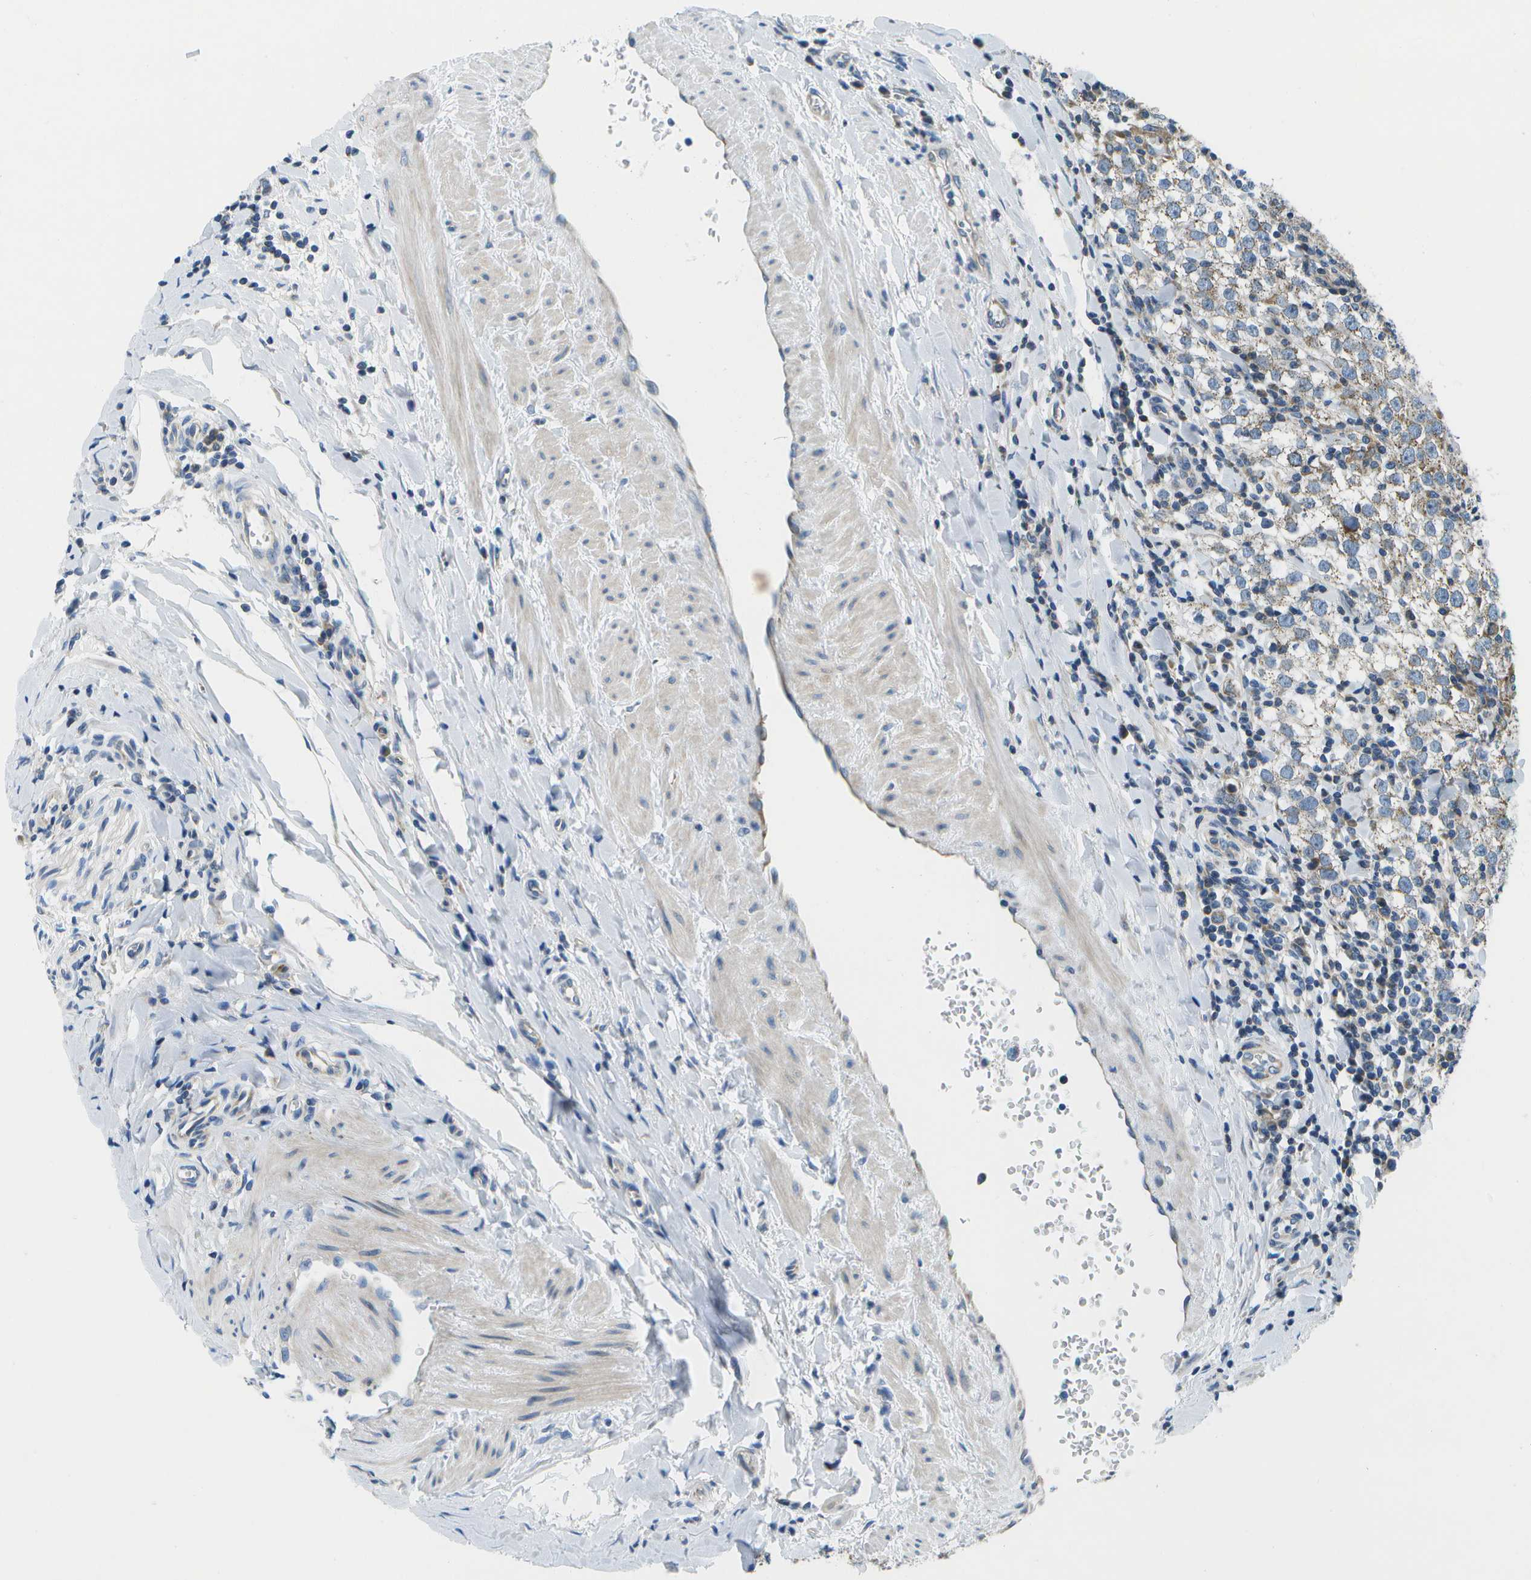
{"staining": {"intensity": "moderate", "quantity": ">75%", "location": "cytoplasmic/membranous"}, "tissue": "testis cancer", "cell_type": "Tumor cells", "image_type": "cancer", "snomed": [{"axis": "morphology", "description": "Seminoma, NOS"}, {"axis": "morphology", "description": "Carcinoma, Embryonal, NOS"}, {"axis": "topography", "description": "Testis"}], "caption": "Testis embryonal carcinoma was stained to show a protein in brown. There is medium levels of moderate cytoplasmic/membranous positivity in approximately >75% of tumor cells.", "gene": "GDF5", "patient": {"sex": "male", "age": 36}}